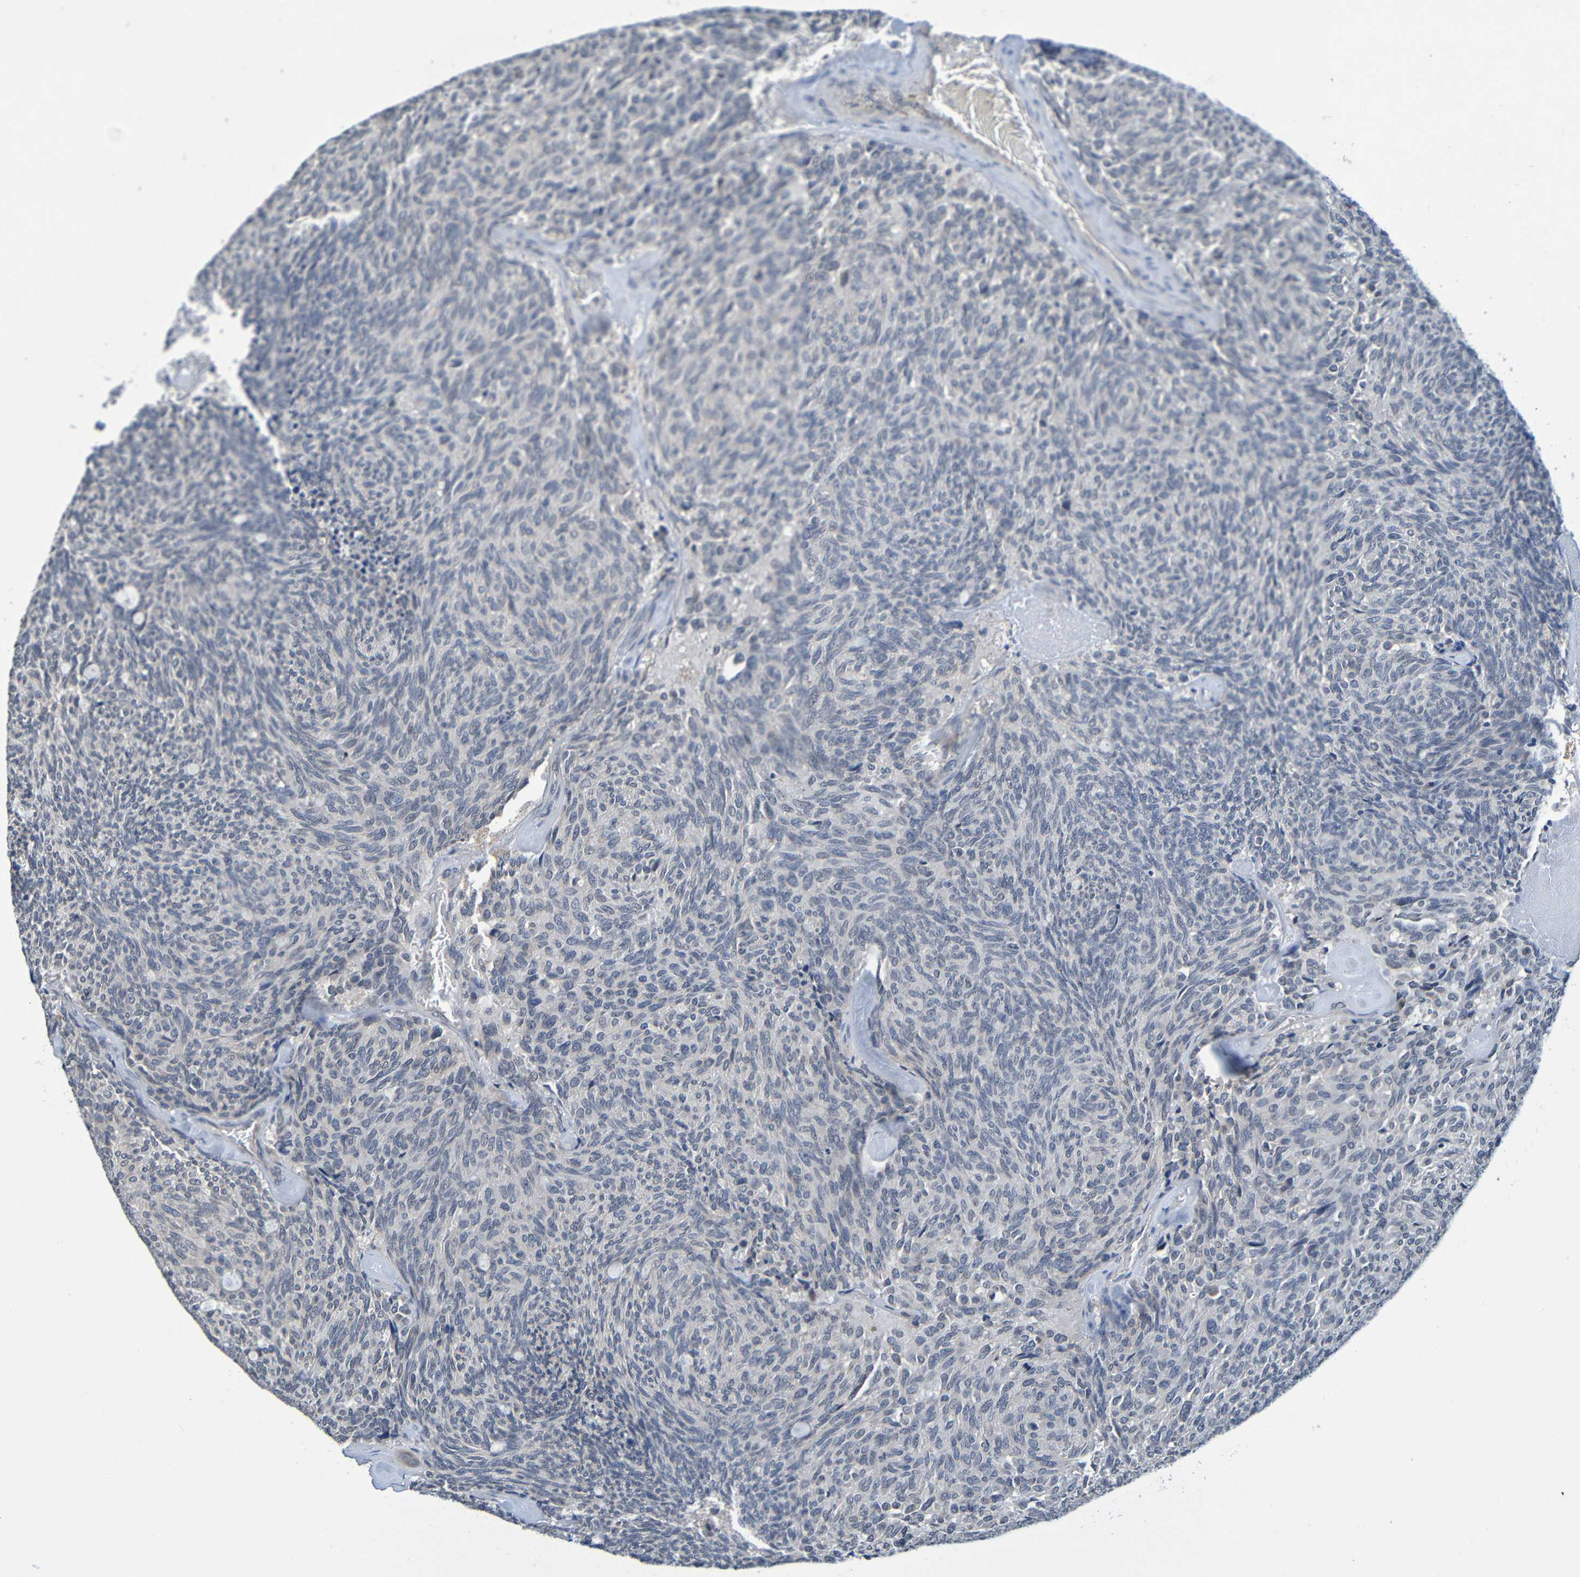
{"staining": {"intensity": "negative", "quantity": "none", "location": "none"}, "tissue": "carcinoid", "cell_type": "Tumor cells", "image_type": "cancer", "snomed": [{"axis": "morphology", "description": "Carcinoid, malignant, NOS"}, {"axis": "topography", "description": "Pancreas"}], "caption": "A micrograph of human carcinoid is negative for staining in tumor cells. Nuclei are stained in blue.", "gene": "C3AR1", "patient": {"sex": "female", "age": 54}}